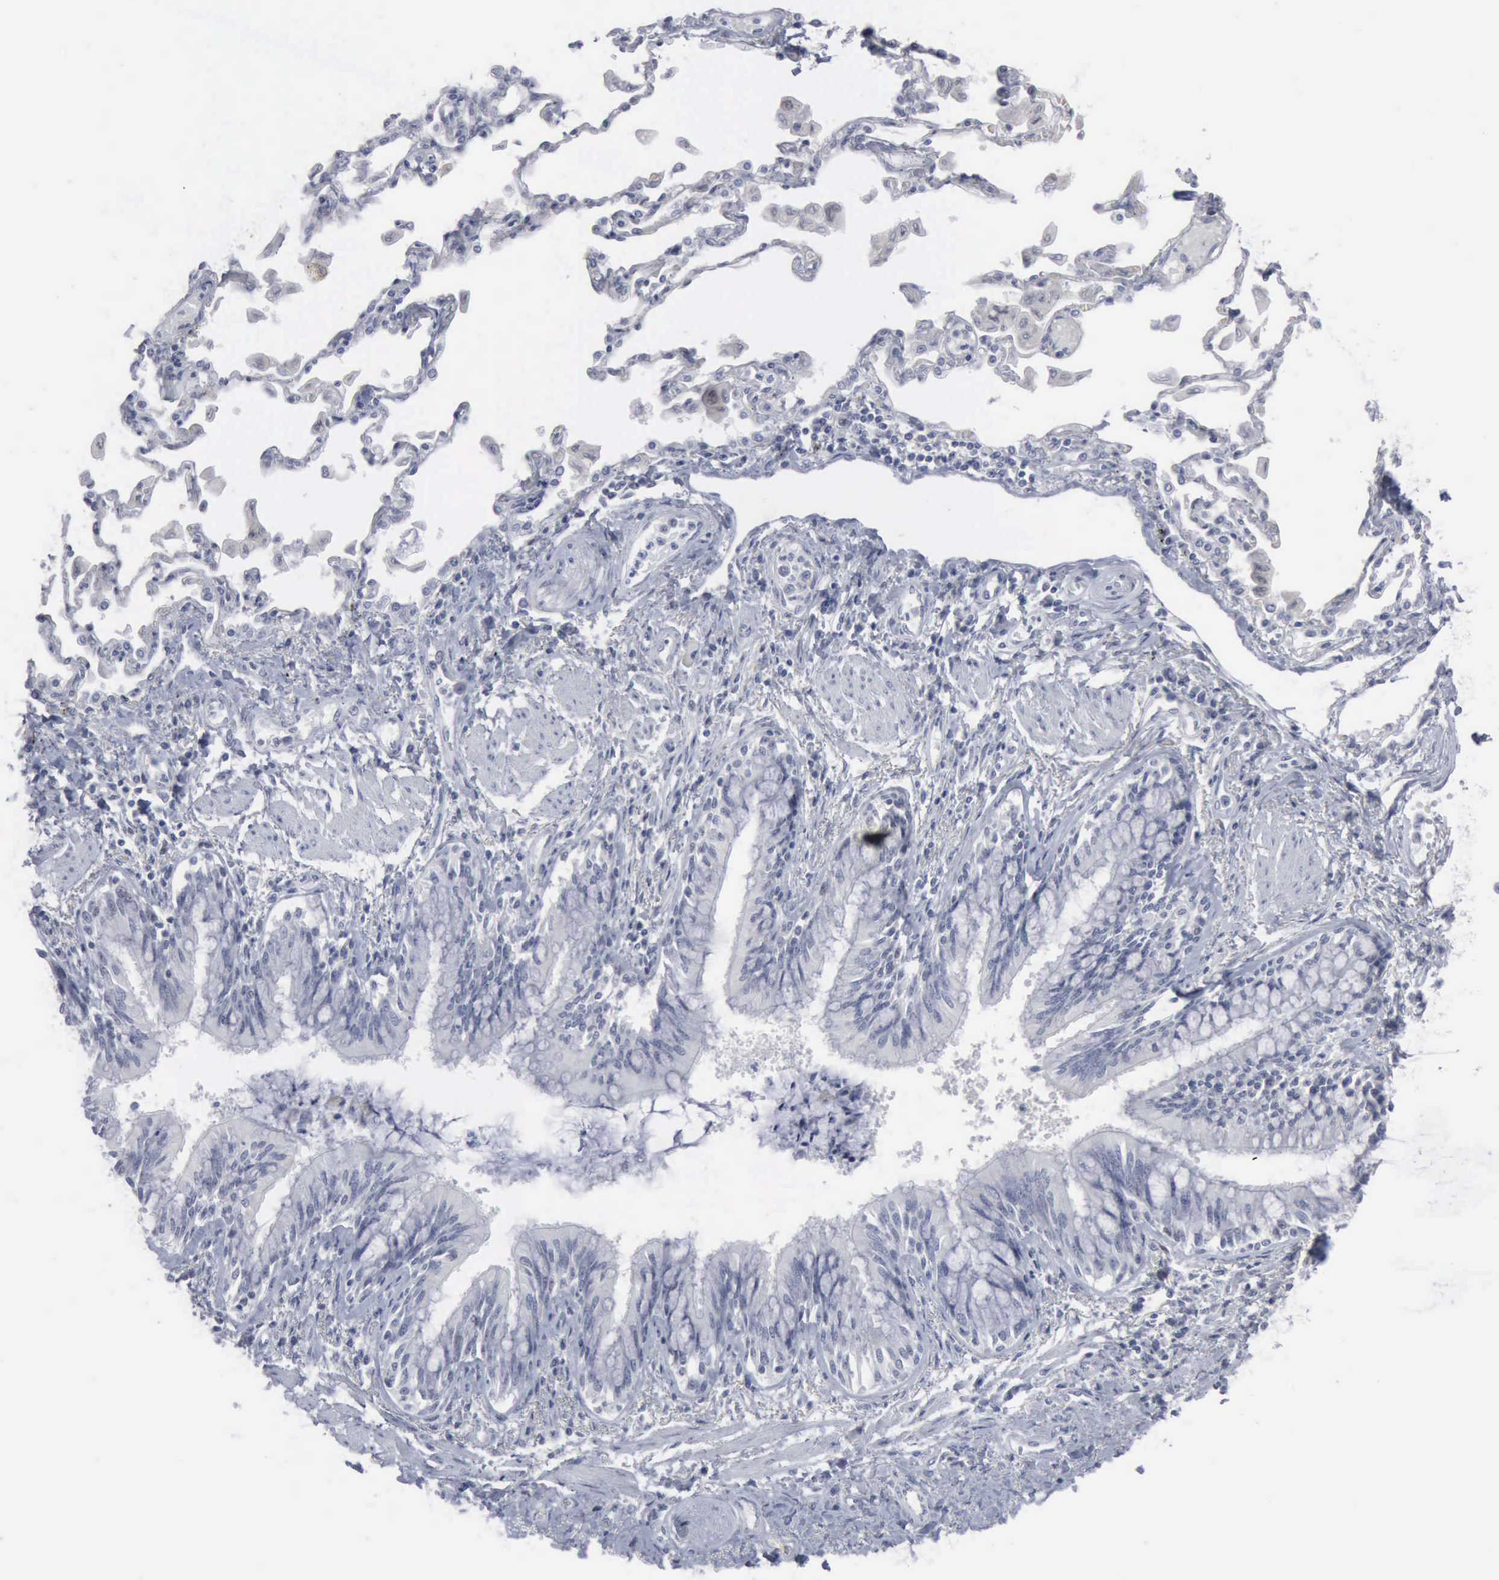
{"staining": {"intensity": "negative", "quantity": "none", "location": "none"}, "tissue": "adipose tissue", "cell_type": "Adipocytes", "image_type": "normal", "snomed": [{"axis": "morphology", "description": "Normal tissue, NOS"}, {"axis": "morphology", "description": "Adenocarcinoma, NOS"}, {"axis": "topography", "description": "Cartilage tissue"}, {"axis": "topography", "description": "Lung"}], "caption": "Adipocytes show no significant protein expression in benign adipose tissue. (DAB (3,3'-diaminobenzidine) immunohistochemistry (IHC) with hematoxylin counter stain).", "gene": "MCM5", "patient": {"sex": "female", "age": 67}}